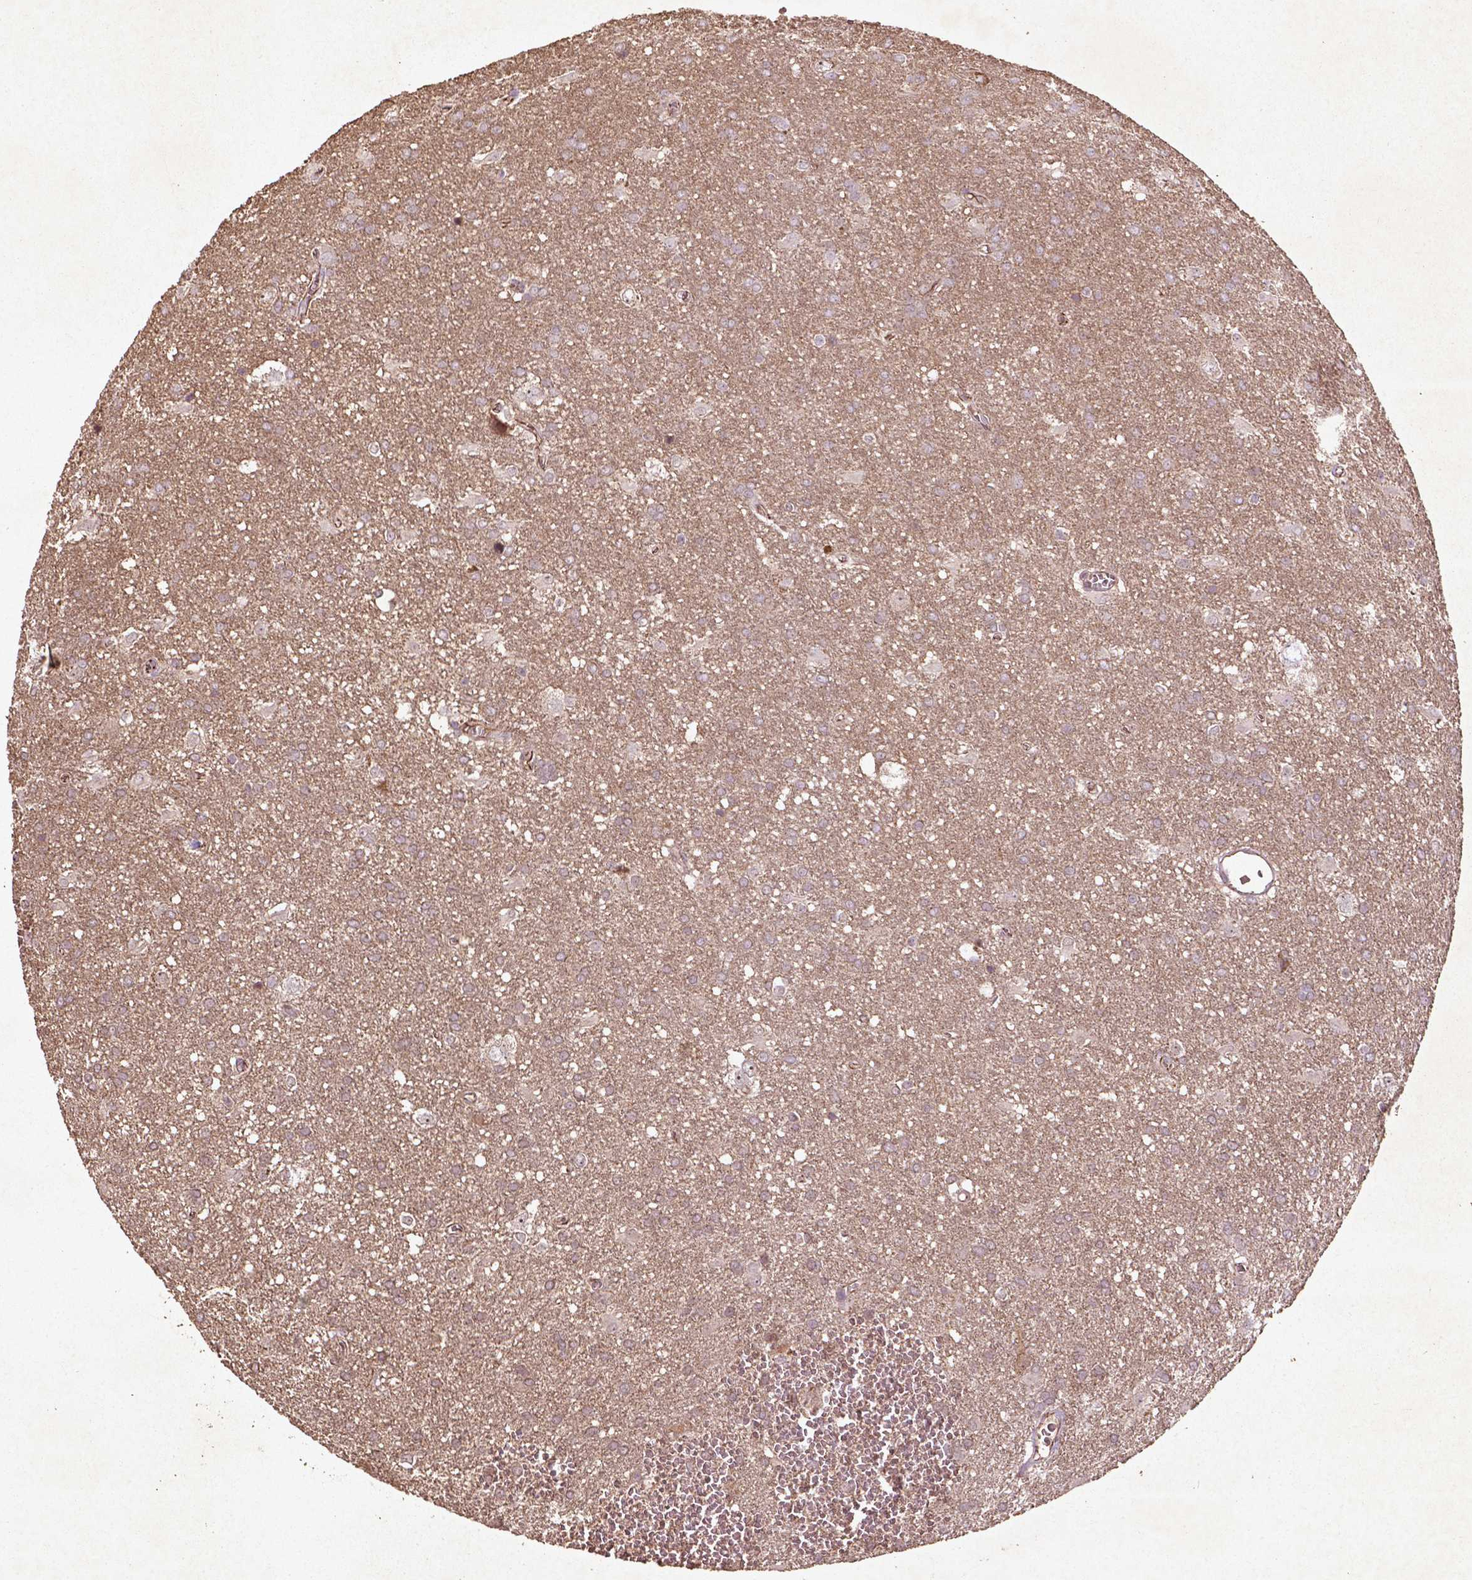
{"staining": {"intensity": "negative", "quantity": "none", "location": "none"}, "tissue": "glioma", "cell_type": "Tumor cells", "image_type": "cancer", "snomed": [{"axis": "morphology", "description": "Glioma, malignant, Low grade"}, {"axis": "topography", "description": "Brain"}], "caption": "DAB immunohistochemical staining of glioma reveals no significant expression in tumor cells.", "gene": "COQ2", "patient": {"sex": "male", "age": 66}}